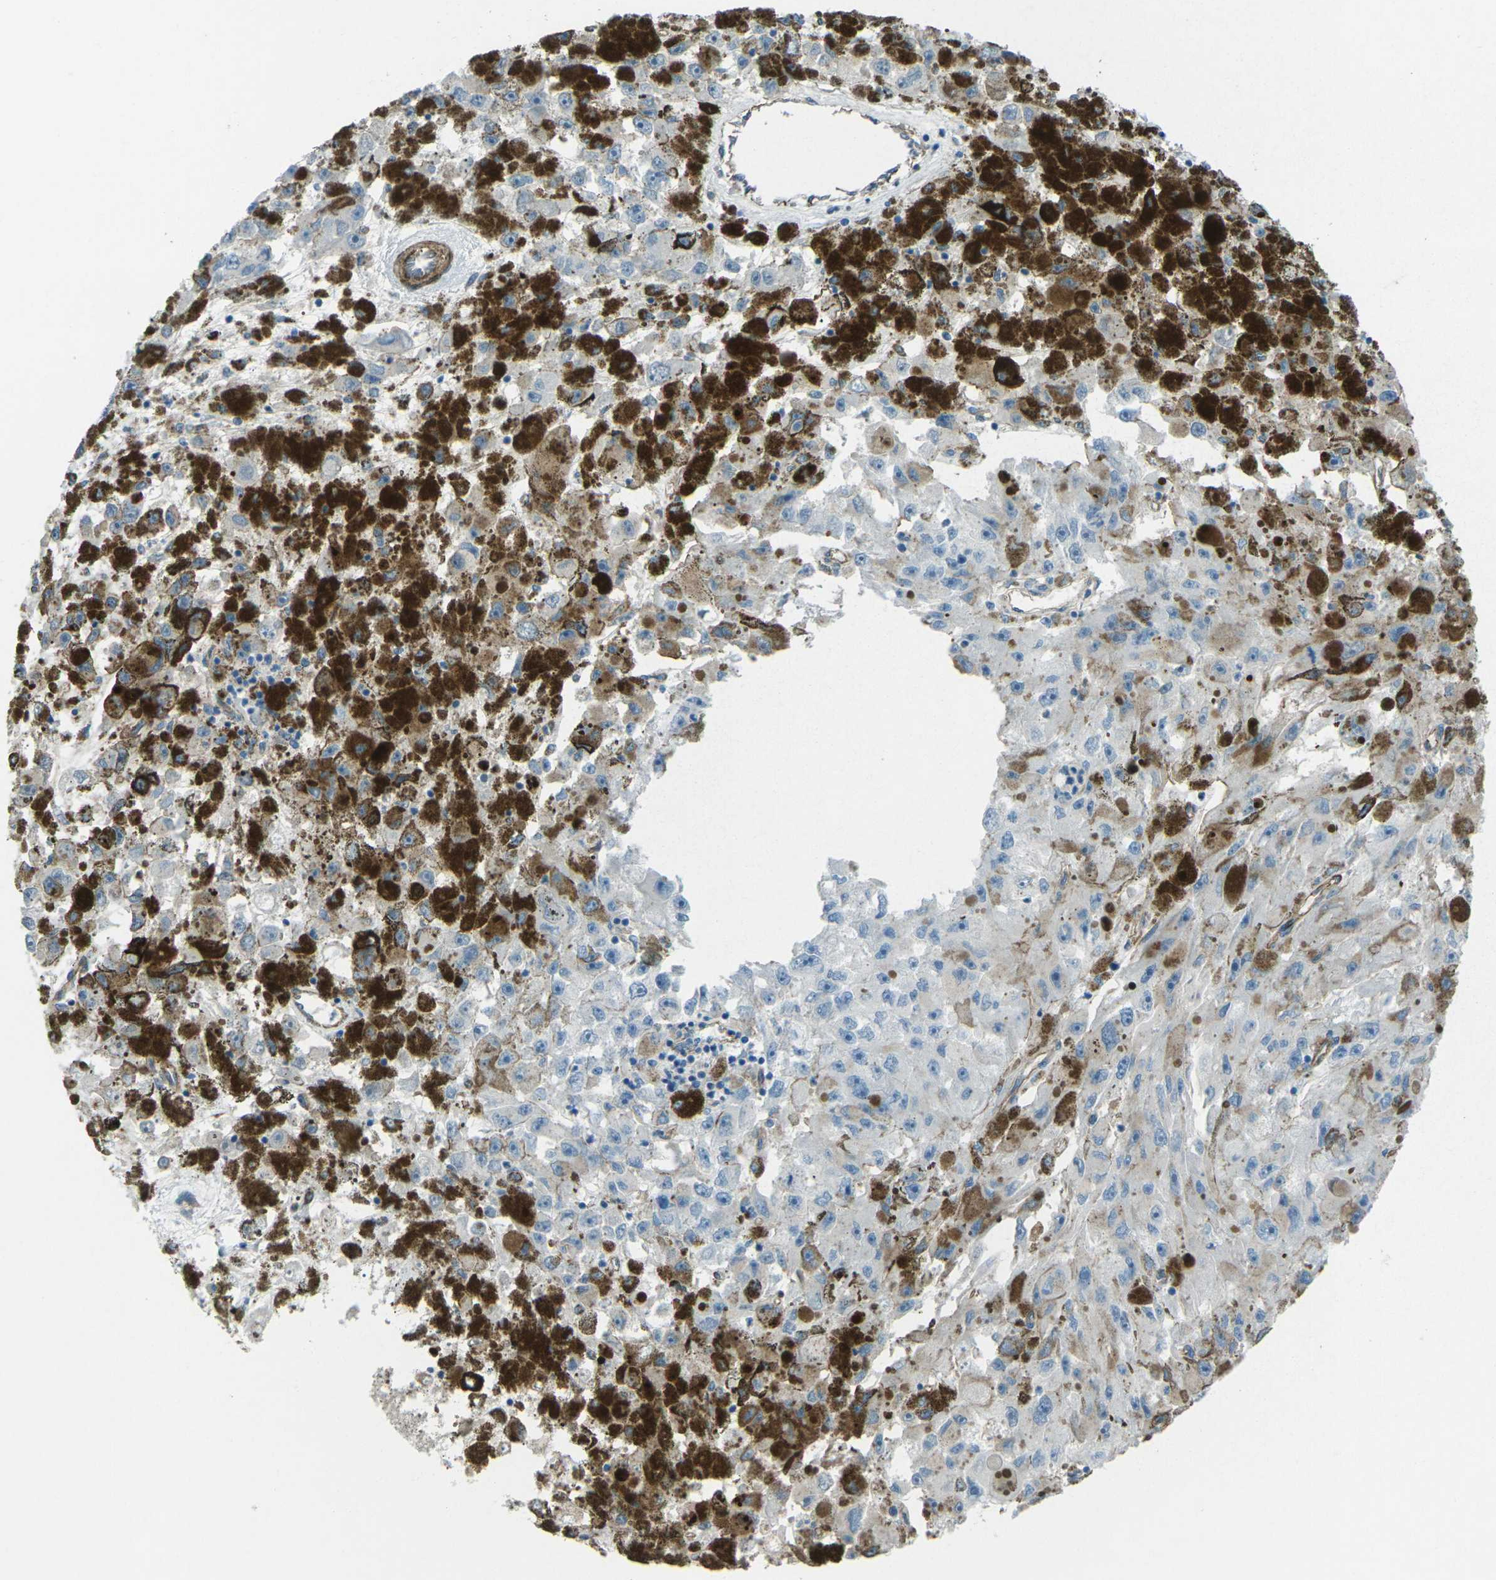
{"staining": {"intensity": "weak", "quantity": "<25%", "location": "cytoplasmic/membranous"}, "tissue": "melanoma", "cell_type": "Tumor cells", "image_type": "cancer", "snomed": [{"axis": "morphology", "description": "Malignant melanoma, NOS"}, {"axis": "topography", "description": "Skin"}], "caption": "High power microscopy photomicrograph of an immunohistochemistry (IHC) histopathology image of malignant melanoma, revealing no significant staining in tumor cells.", "gene": "UTRN", "patient": {"sex": "female", "age": 104}}